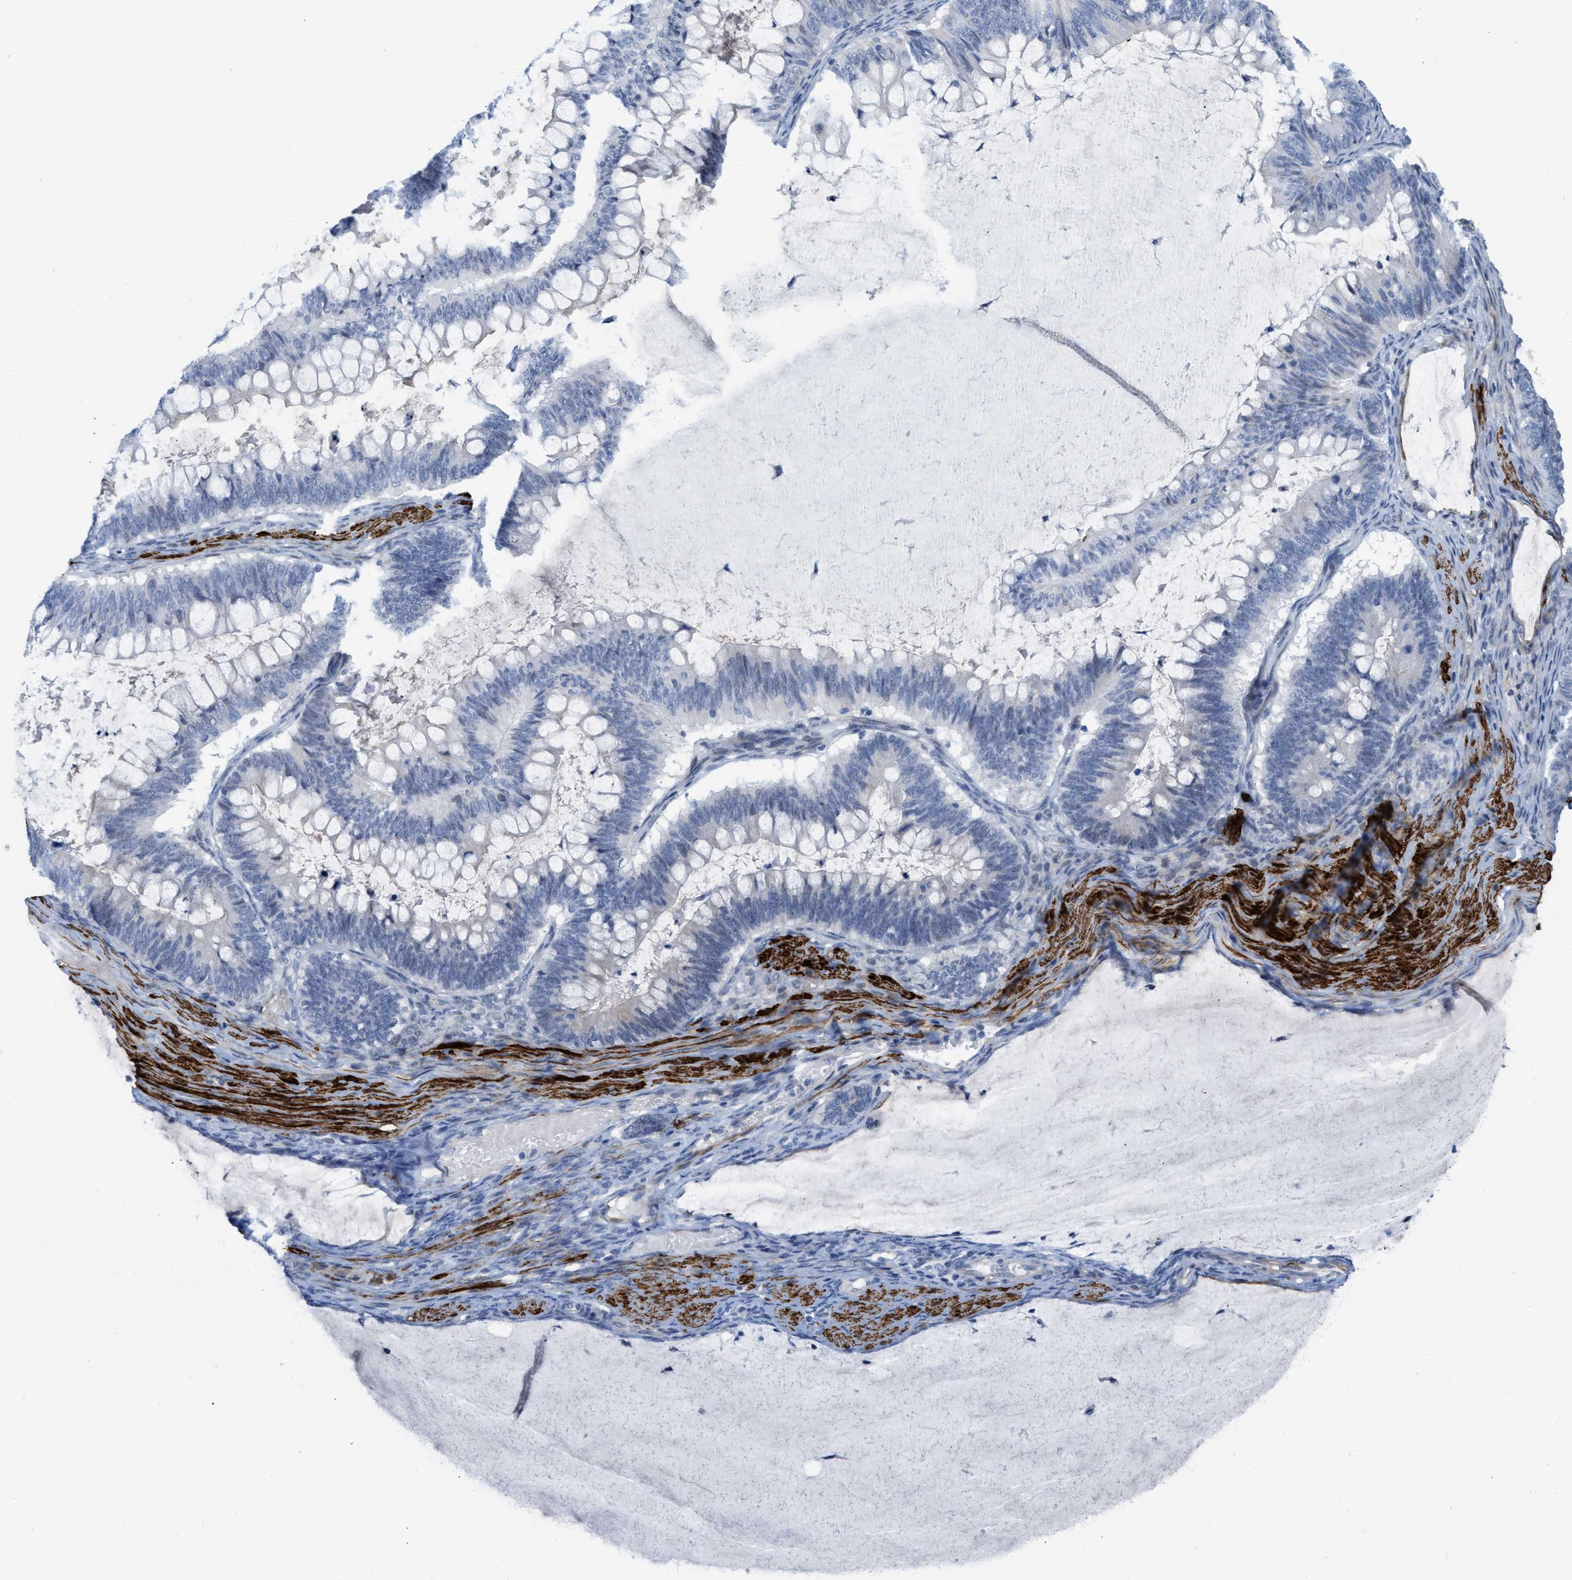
{"staining": {"intensity": "negative", "quantity": "none", "location": "none"}, "tissue": "ovarian cancer", "cell_type": "Tumor cells", "image_type": "cancer", "snomed": [{"axis": "morphology", "description": "Cystadenocarcinoma, mucinous, NOS"}, {"axis": "topography", "description": "Ovary"}], "caption": "Immunohistochemical staining of ovarian mucinous cystadenocarcinoma reveals no significant positivity in tumor cells. (DAB (3,3'-diaminobenzidine) IHC with hematoxylin counter stain).", "gene": "TAGLN", "patient": {"sex": "female", "age": 61}}